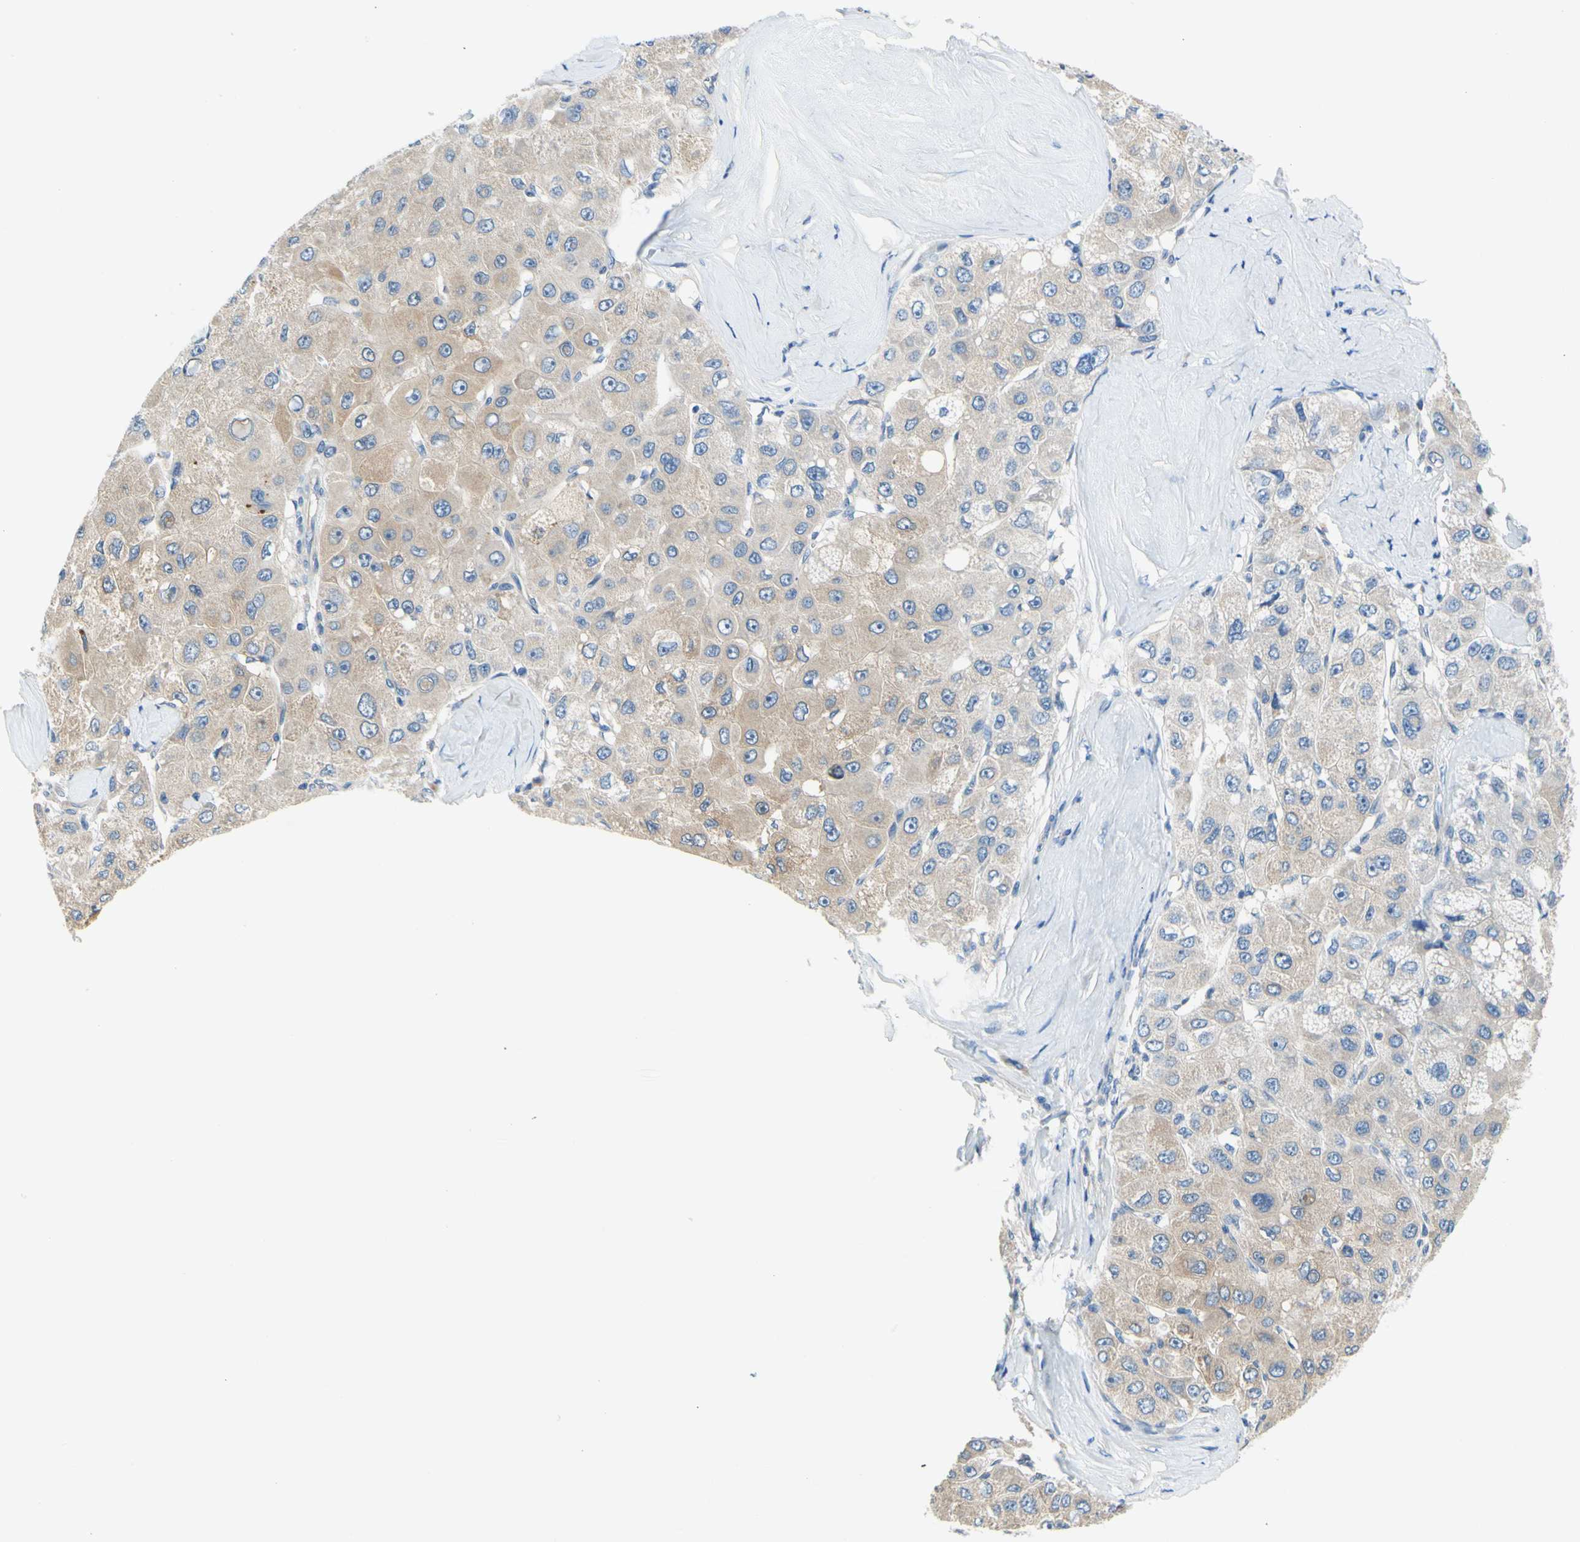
{"staining": {"intensity": "weak", "quantity": ">75%", "location": "cytoplasmic/membranous"}, "tissue": "liver cancer", "cell_type": "Tumor cells", "image_type": "cancer", "snomed": [{"axis": "morphology", "description": "Carcinoma, Hepatocellular, NOS"}, {"axis": "topography", "description": "Liver"}], "caption": "Liver cancer stained with a brown dye shows weak cytoplasmic/membranous positive positivity in approximately >75% of tumor cells.", "gene": "F3", "patient": {"sex": "male", "age": 80}}